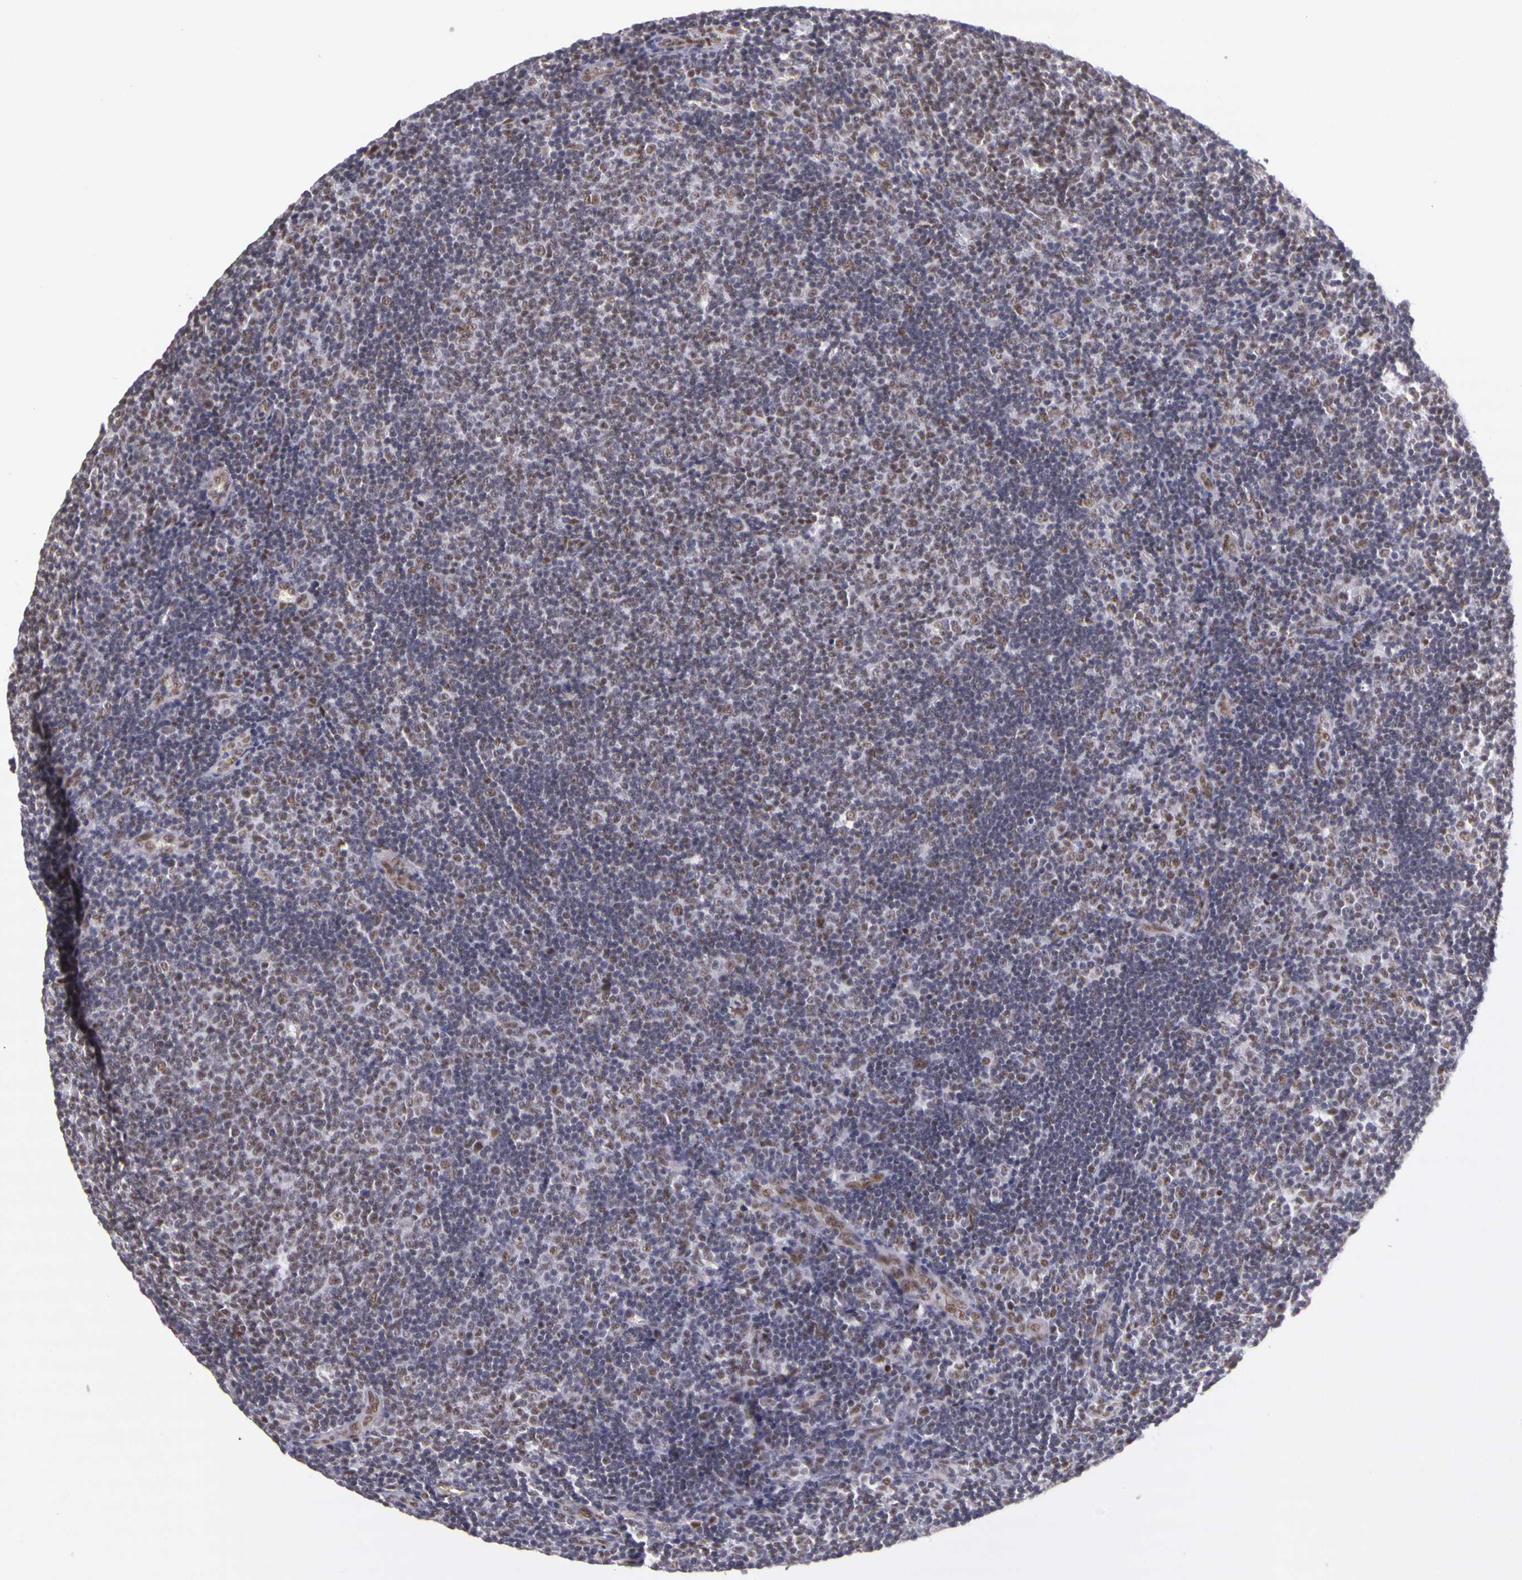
{"staining": {"intensity": "weak", "quantity": "25%-75%", "location": "nuclear"}, "tissue": "lymphoma", "cell_type": "Tumor cells", "image_type": "cancer", "snomed": [{"axis": "morphology", "description": "Malignant lymphoma, non-Hodgkin's type, Low grade"}, {"axis": "topography", "description": "Lymph node"}], "caption": "Protein staining demonstrates weak nuclear expression in about 25%-75% of tumor cells in malignant lymphoma, non-Hodgkin's type (low-grade).", "gene": "WDR13", "patient": {"sex": "male", "age": 49}}